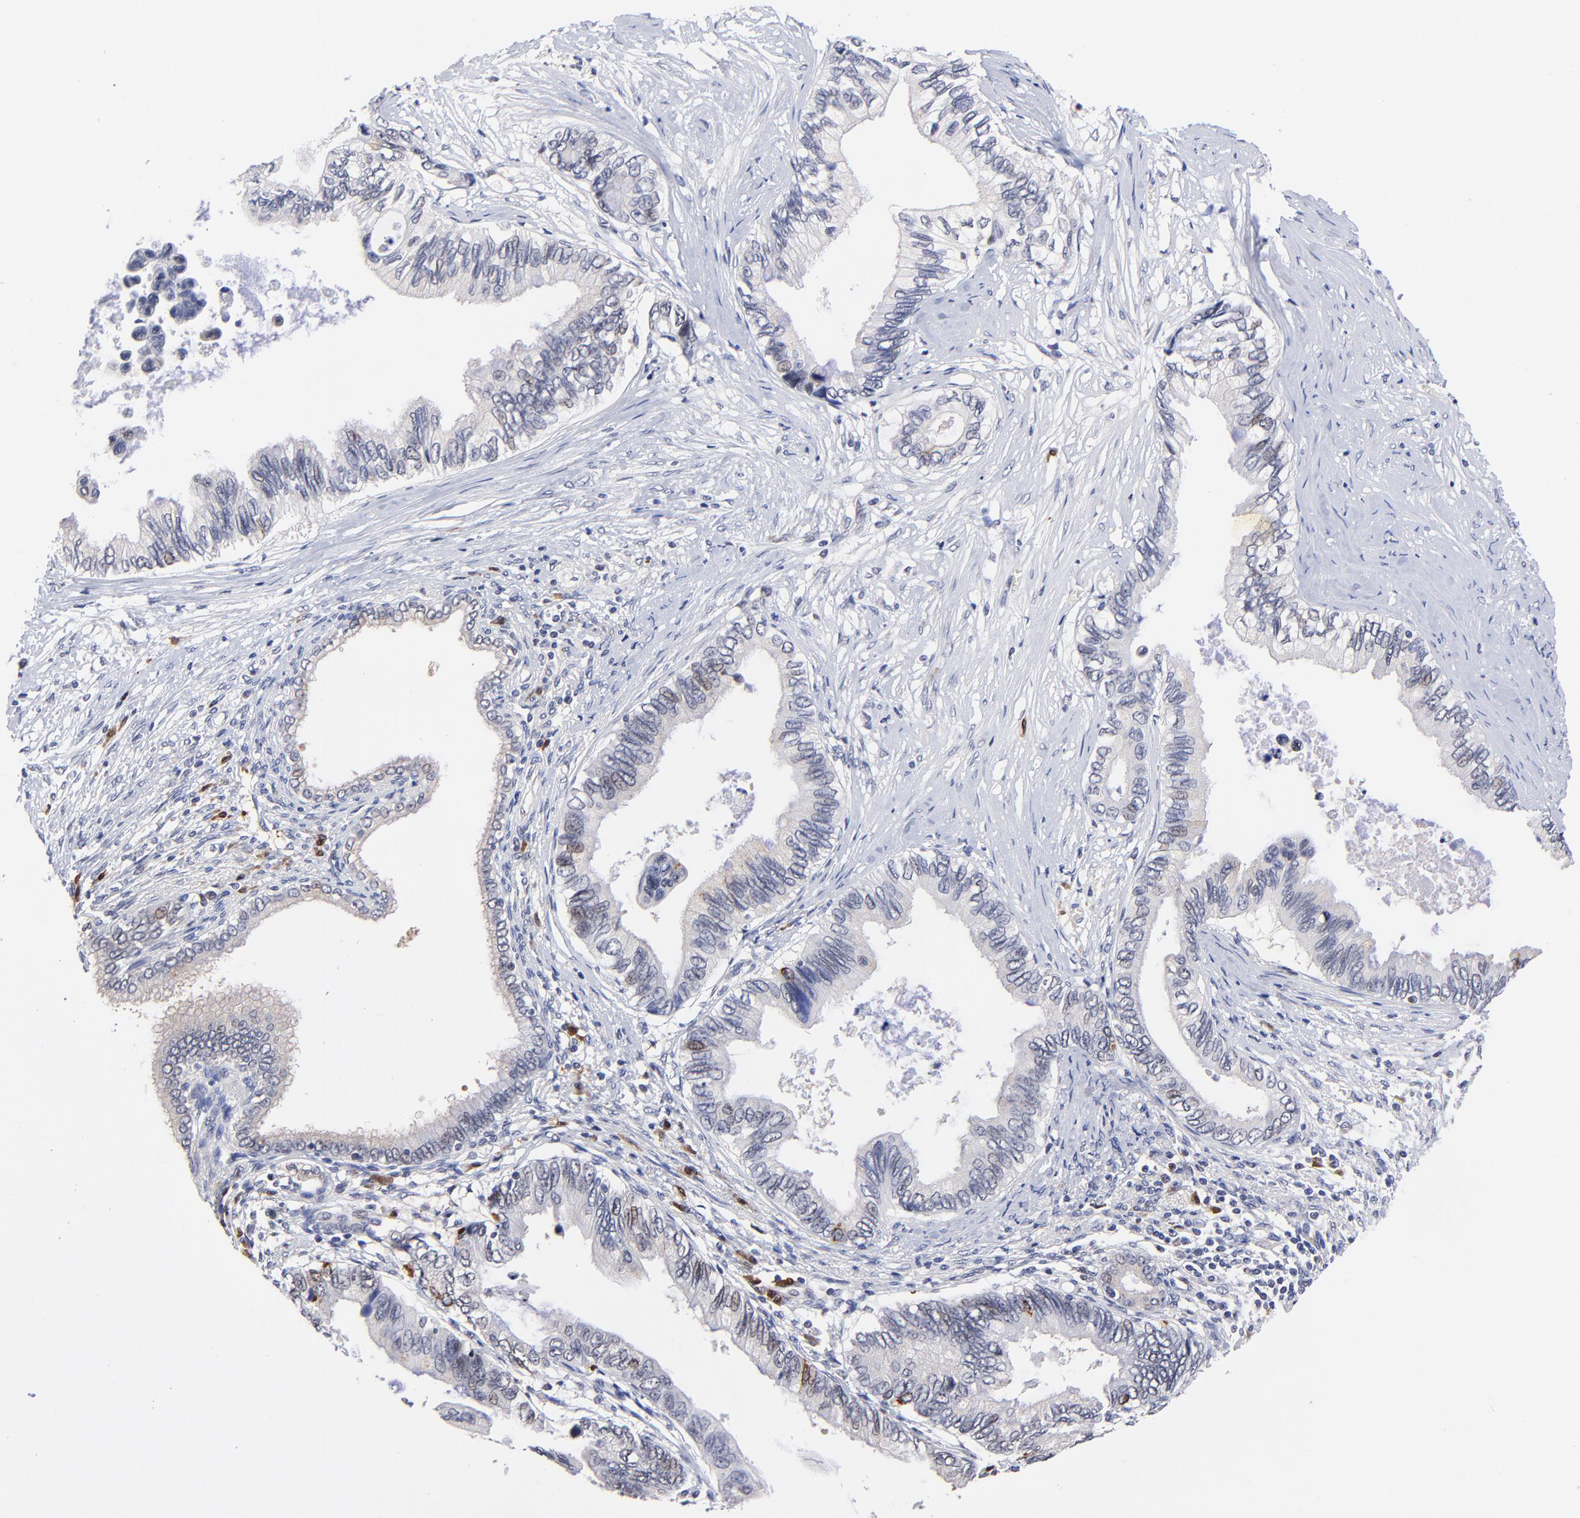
{"staining": {"intensity": "negative", "quantity": "none", "location": "none"}, "tissue": "pancreatic cancer", "cell_type": "Tumor cells", "image_type": "cancer", "snomed": [{"axis": "morphology", "description": "Adenocarcinoma, NOS"}, {"axis": "topography", "description": "Pancreas"}], "caption": "High magnification brightfield microscopy of adenocarcinoma (pancreatic) stained with DAB (3,3'-diaminobenzidine) (brown) and counterstained with hematoxylin (blue): tumor cells show no significant expression.", "gene": "ZNF155", "patient": {"sex": "female", "age": 66}}